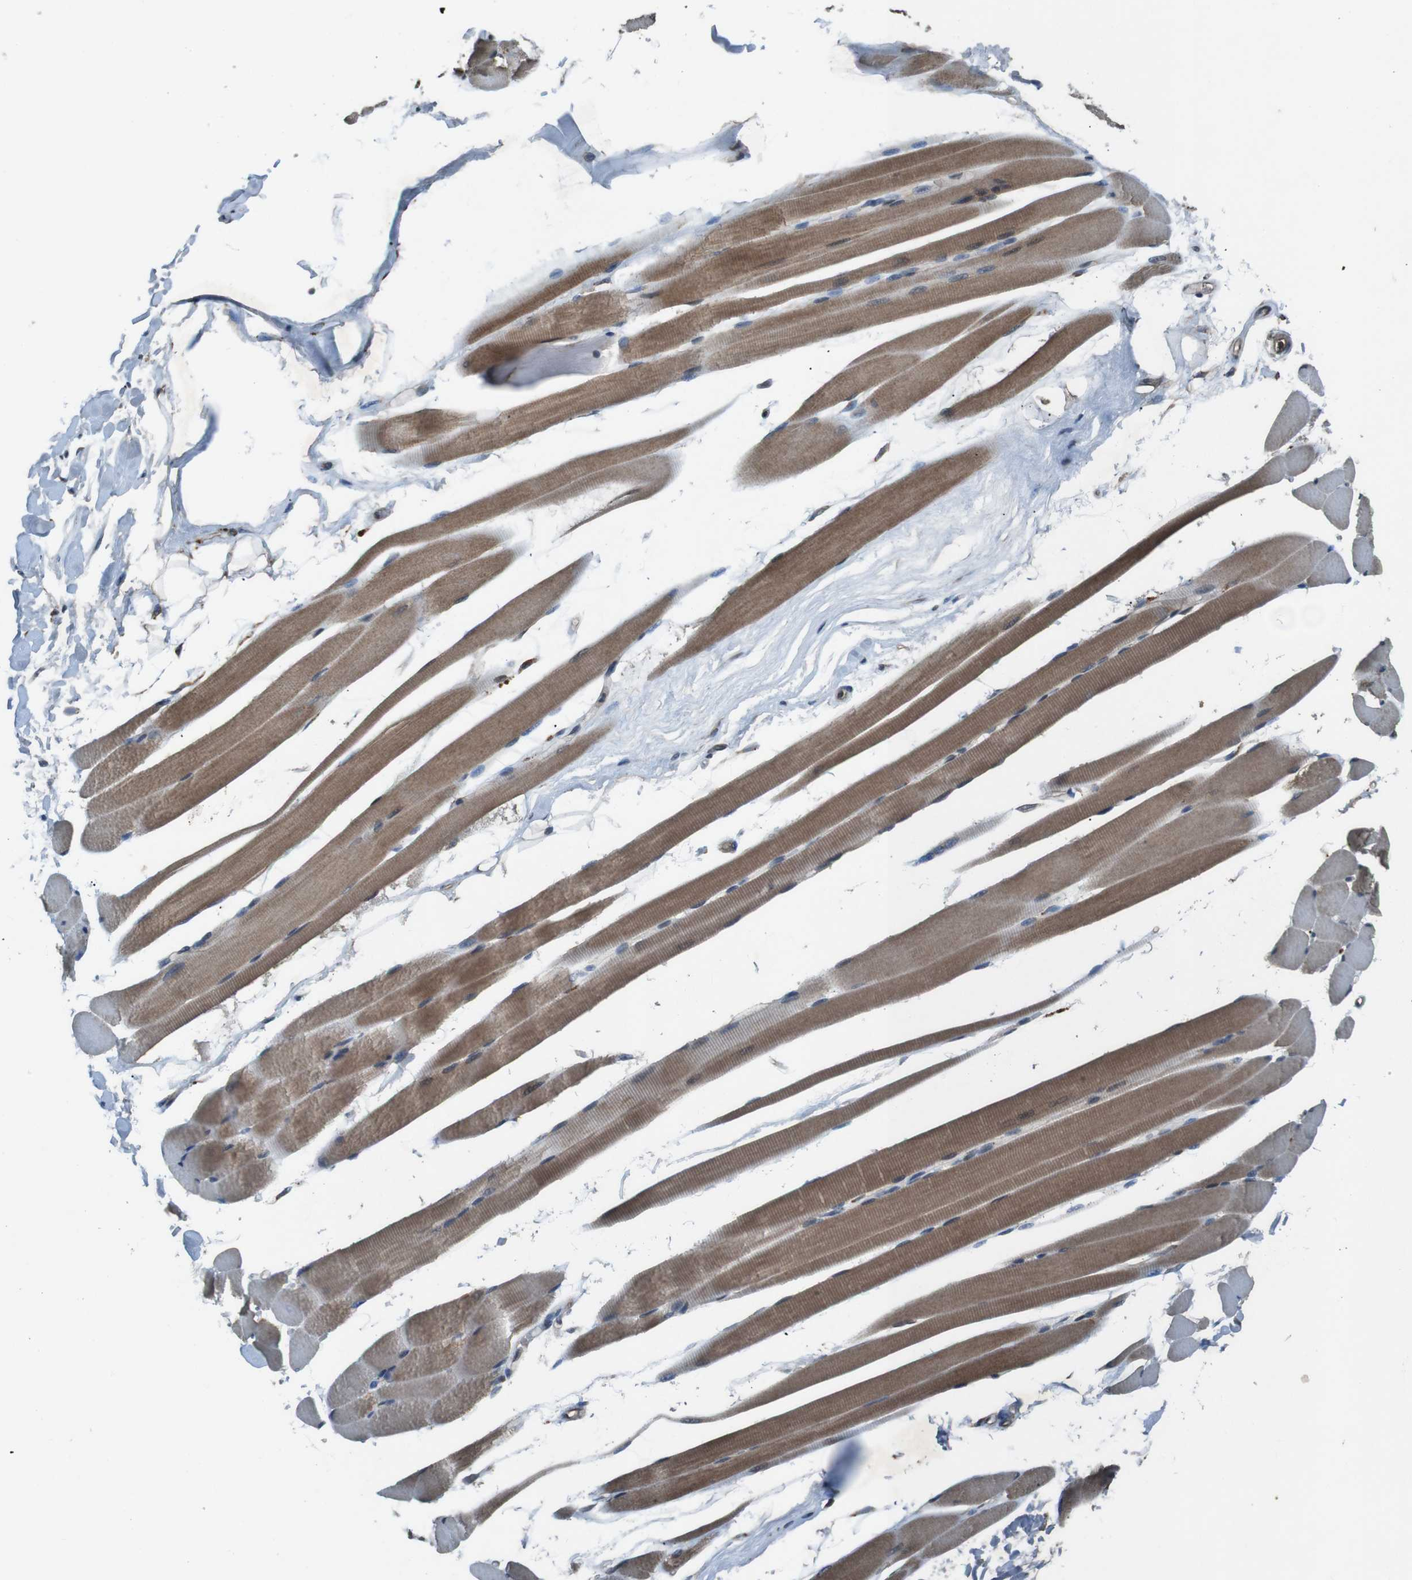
{"staining": {"intensity": "moderate", "quantity": ">75%", "location": "cytoplasmic/membranous"}, "tissue": "skeletal muscle", "cell_type": "Myocytes", "image_type": "normal", "snomed": [{"axis": "morphology", "description": "Normal tissue, NOS"}, {"axis": "topography", "description": "Skeletal muscle"}, {"axis": "topography", "description": "Peripheral nerve tissue"}], "caption": "The micrograph exhibits staining of benign skeletal muscle, revealing moderate cytoplasmic/membranous protein expression (brown color) within myocytes.", "gene": "SOCS1", "patient": {"sex": "female", "age": 84}}